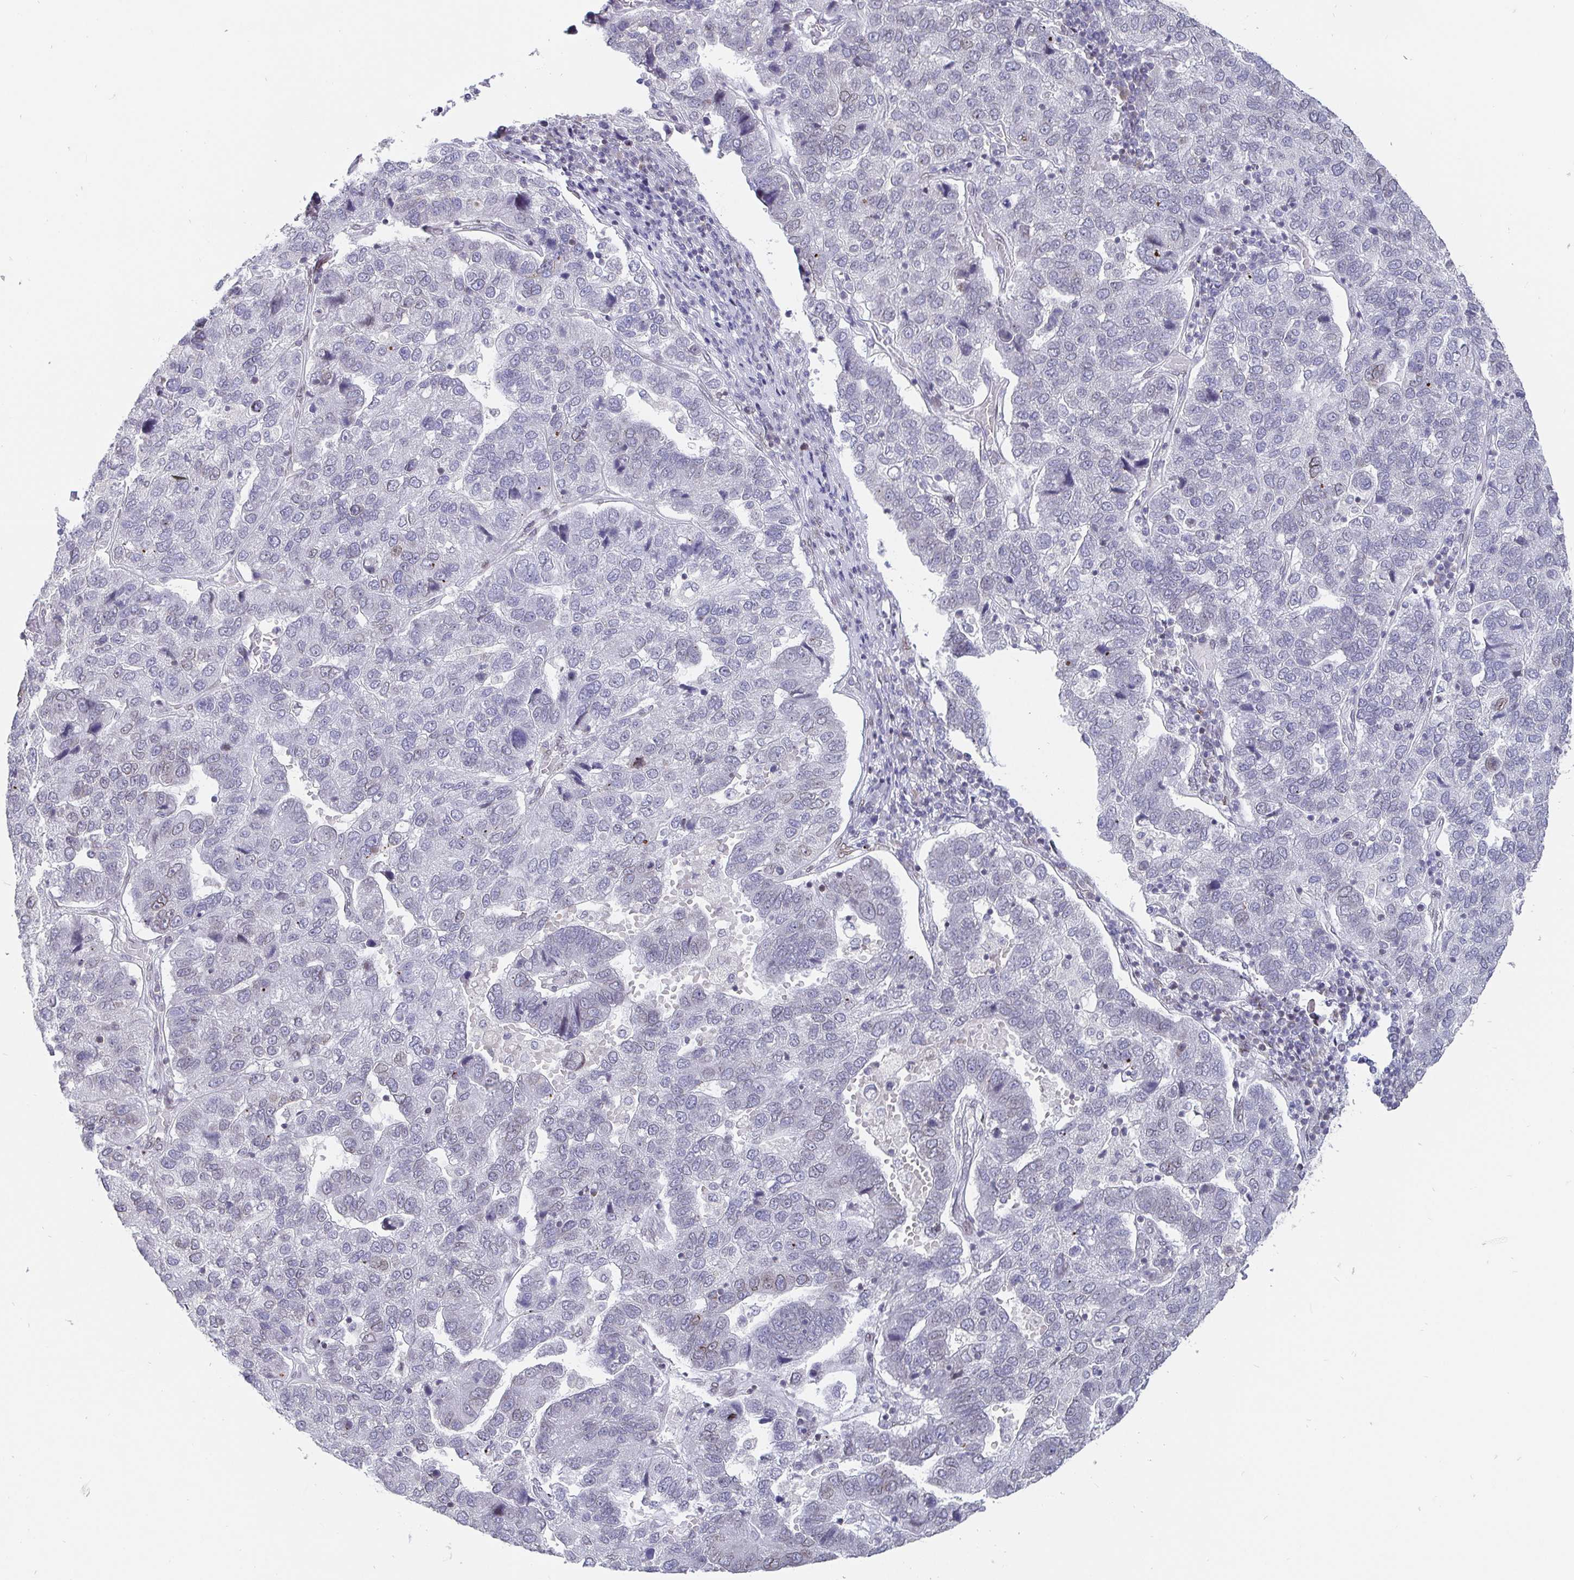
{"staining": {"intensity": "negative", "quantity": "none", "location": "none"}, "tissue": "pancreatic cancer", "cell_type": "Tumor cells", "image_type": "cancer", "snomed": [{"axis": "morphology", "description": "Adenocarcinoma, NOS"}, {"axis": "topography", "description": "Pancreas"}], "caption": "There is no significant positivity in tumor cells of pancreatic adenocarcinoma. (Immunohistochemistry (ihc), brightfield microscopy, high magnification).", "gene": "EMD", "patient": {"sex": "female", "age": 61}}